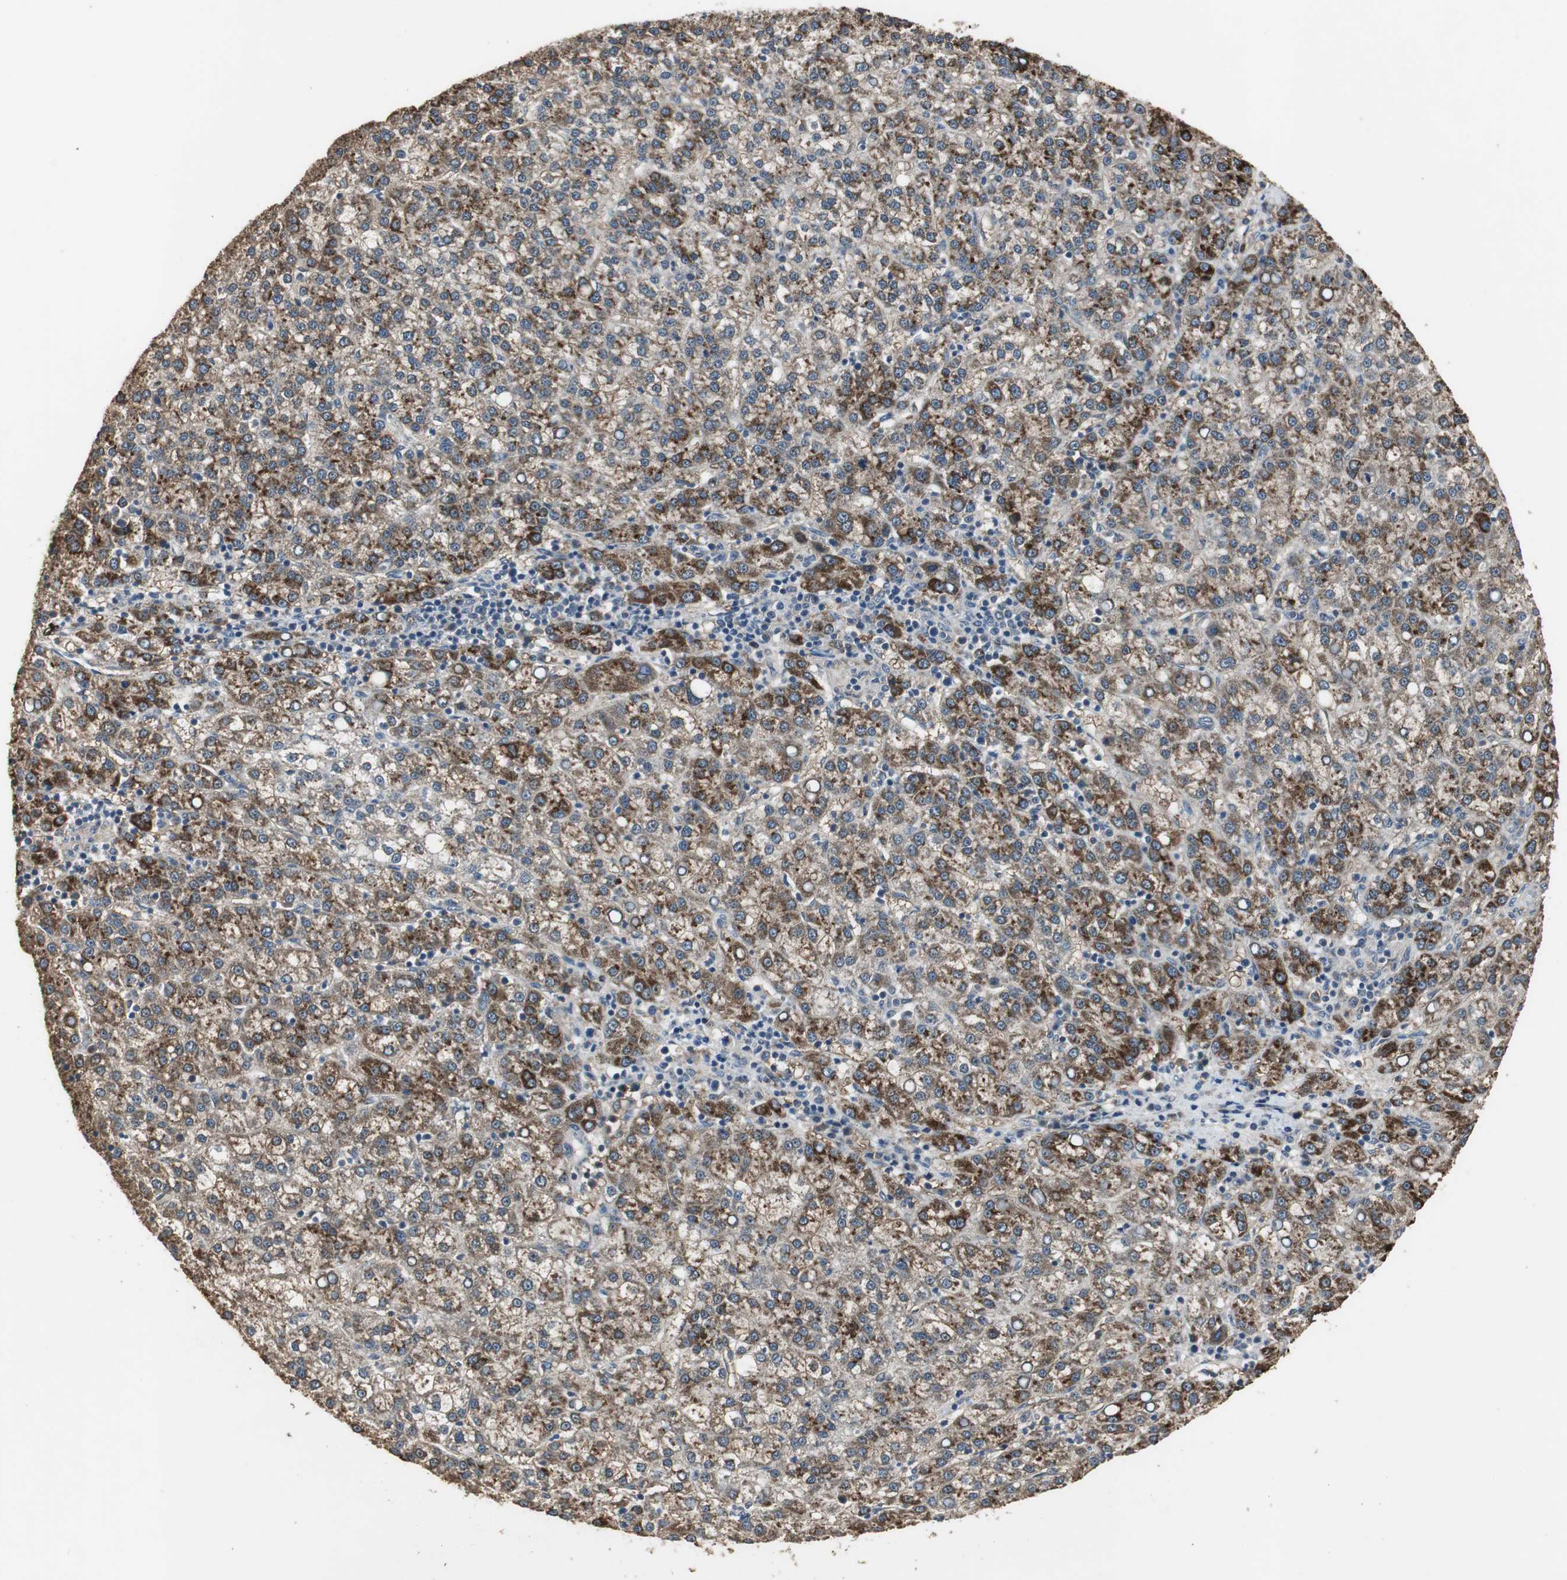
{"staining": {"intensity": "strong", "quantity": "25%-75%", "location": "cytoplasmic/membranous"}, "tissue": "liver cancer", "cell_type": "Tumor cells", "image_type": "cancer", "snomed": [{"axis": "morphology", "description": "Carcinoma, Hepatocellular, NOS"}, {"axis": "topography", "description": "Liver"}], "caption": "Strong cytoplasmic/membranous expression for a protein is present in about 25%-75% of tumor cells of hepatocellular carcinoma (liver) using IHC.", "gene": "JTB", "patient": {"sex": "female", "age": 58}}